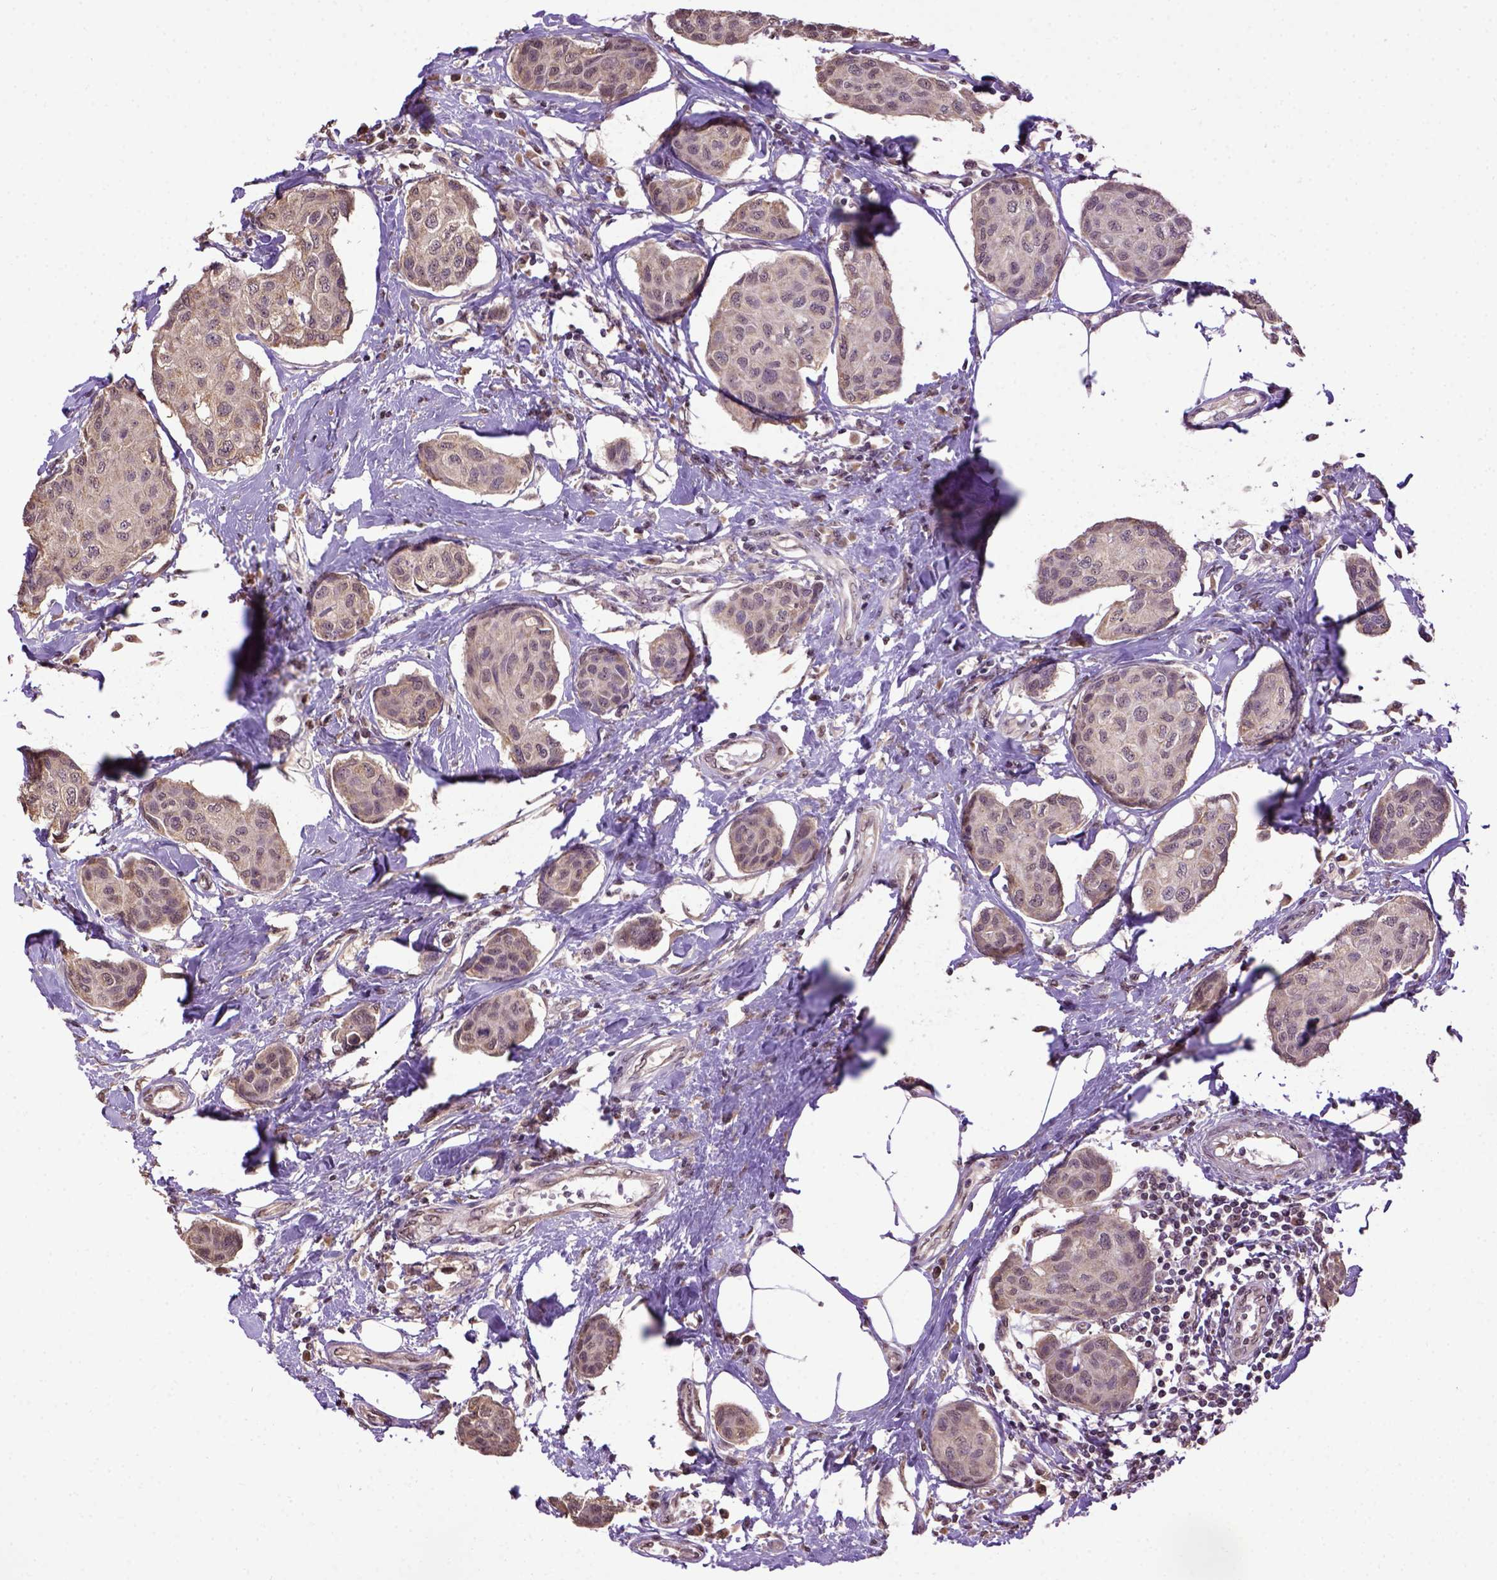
{"staining": {"intensity": "weak", "quantity": "<25%", "location": "cytoplasmic/membranous"}, "tissue": "breast cancer", "cell_type": "Tumor cells", "image_type": "cancer", "snomed": [{"axis": "morphology", "description": "Duct carcinoma"}, {"axis": "topography", "description": "Breast"}], "caption": "Protein analysis of invasive ductal carcinoma (breast) shows no significant positivity in tumor cells. The staining is performed using DAB (3,3'-diaminobenzidine) brown chromogen with nuclei counter-stained in using hematoxylin.", "gene": "WDR17", "patient": {"sex": "female", "age": 80}}